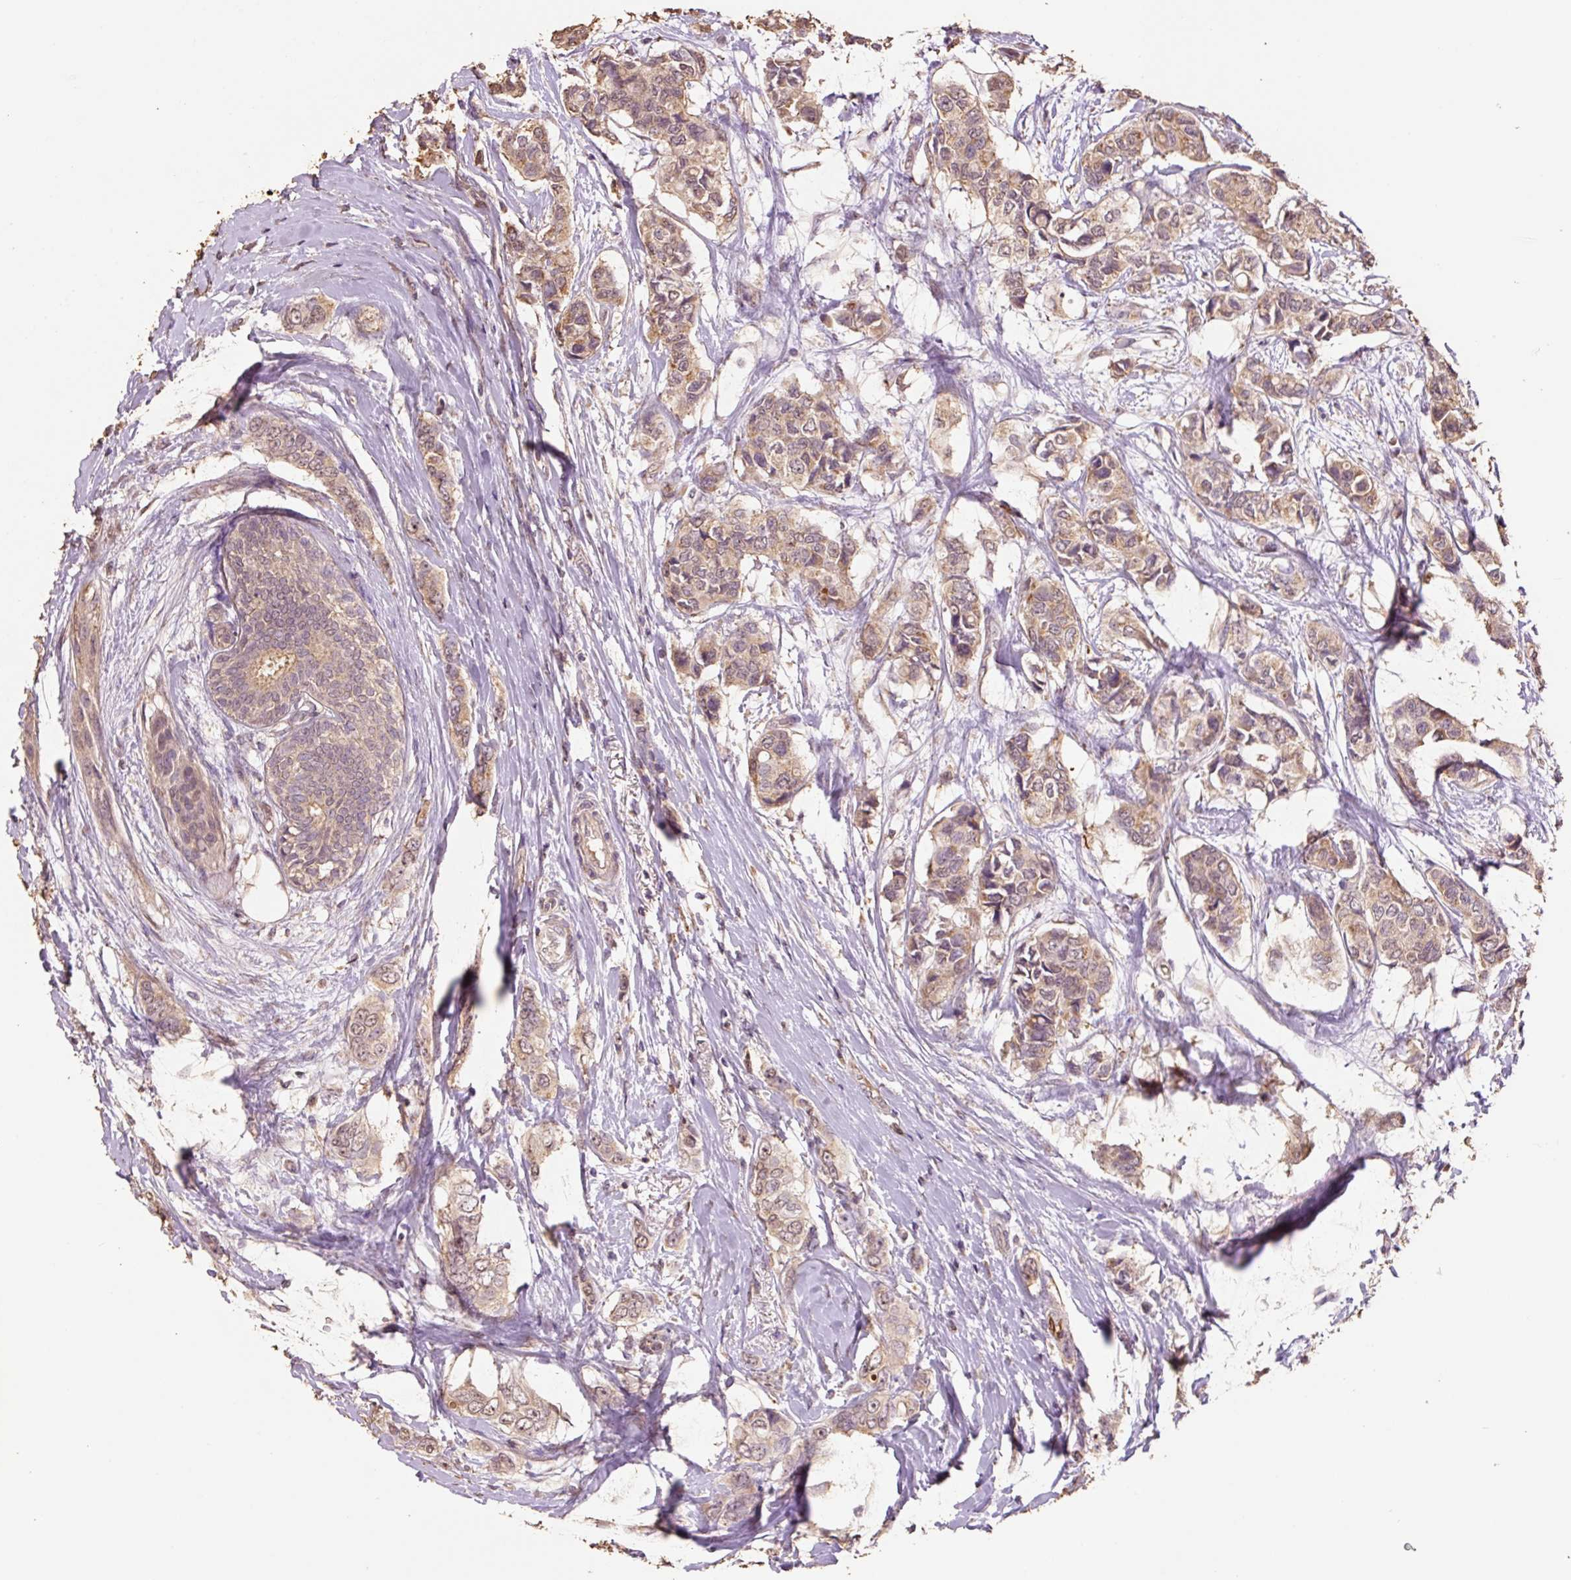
{"staining": {"intensity": "weak", "quantity": ">75%", "location": "cytoplasmic/membranous,nuclear"}, "tissue": "breast cancer", "cell_type": "Tumor cells", "image_type": "cancer", "snomed": [{"axis": "morphology", "description": "Lobular carcinoma"}, {"axis": "topography", "description": "Breast"}], "caption": "Immunohistochemical staining of lobular carcinoma (breast) exhibits weak cytoplasmic/membranous and nuclear protein expression in about >75% of tumor cells.", "gene": "HERC2", "patient": {"sex": "female", "age": 51}}